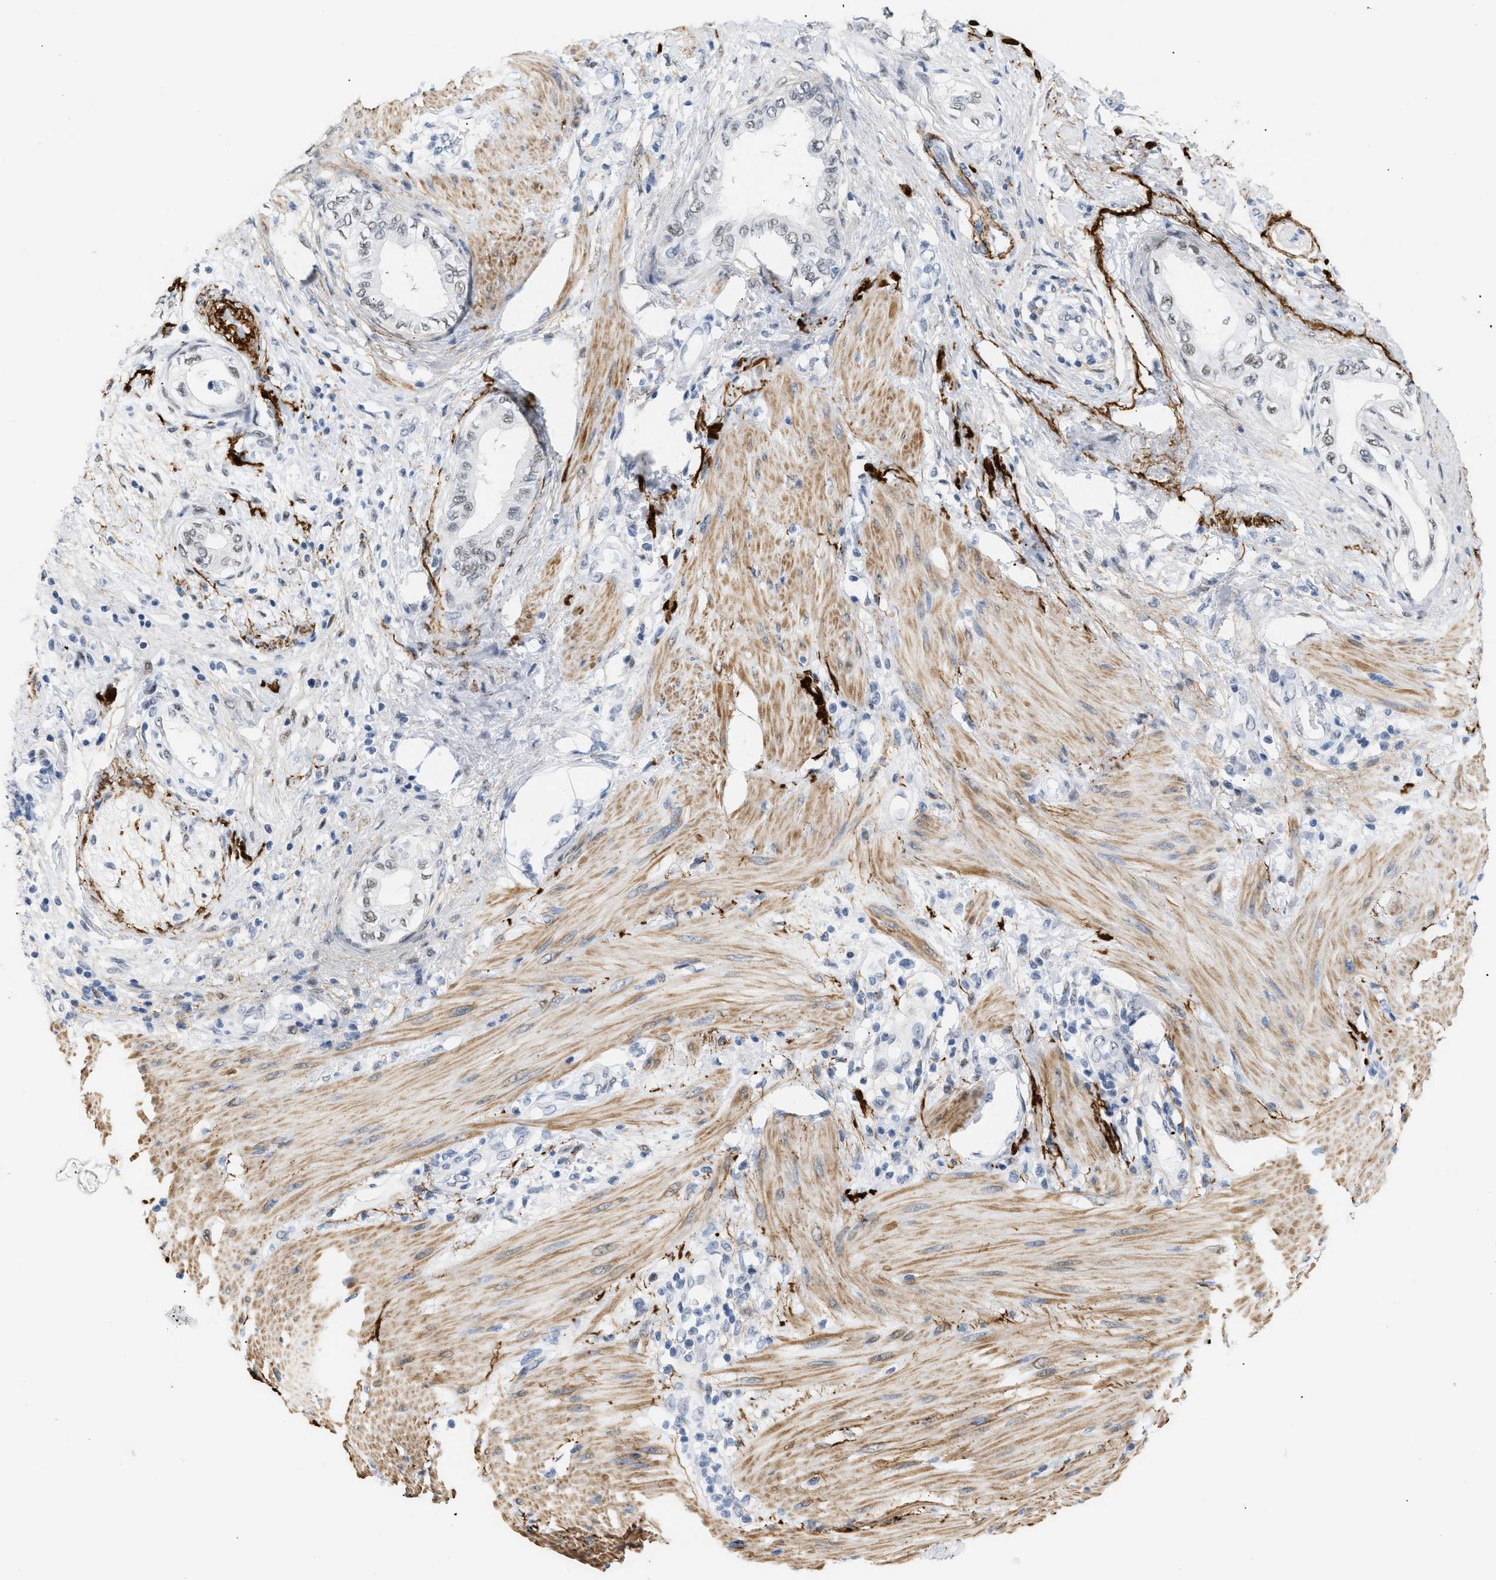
{"staining": {"intensity": "weak", "quantity": "<25%", "location": "nuclear"}, "tissue": "pancreatic cancer", "cell_type": "Tumor cells", "image_type": "cancer", "snomed": [{"axis": "morphology", "description": "Normal tissue, NOS"}, {"axis": "morphology", "description": "Adenocarcinoma, NOS"}, {"axis": "topography", "description": "Pancreas"}, {"axis": "topography", "description": "Duodenum"}], "caption": "This is an IHC photomicrograph of human pancreatic cancer (adenocarcinoma). There is no positivity in tumor cells.", "gene": "ELN", "patient": {"sex": "female", "age": 60}}